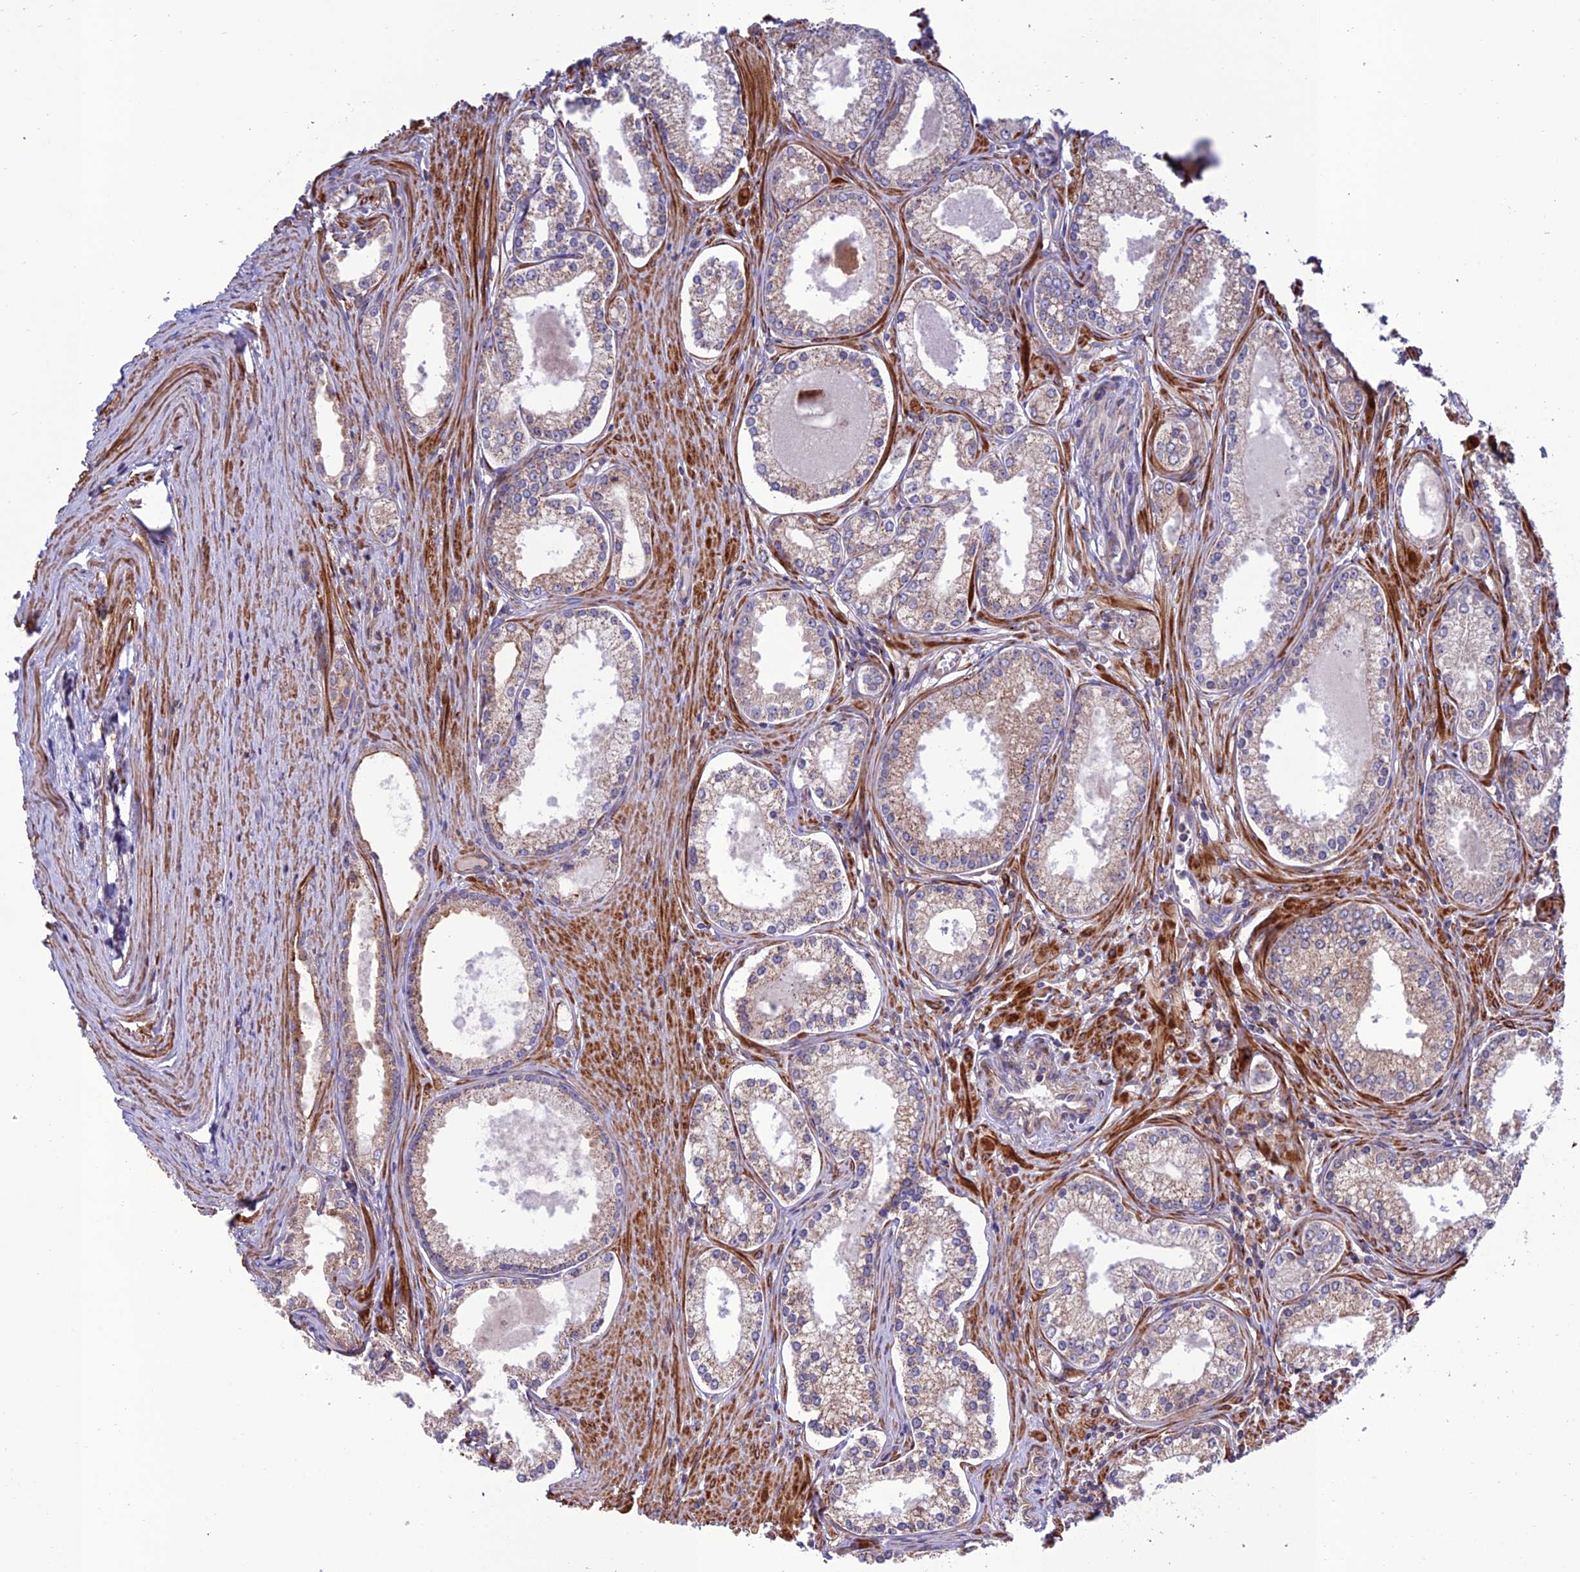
{"staining": {"intensity": "weak", "quantity": "<25%", "location": "cytoplasmic/membranous"}, "tissue": "prostate cancer", "cell_type": "Tumor cells", "image_type": "cancer", "snomed": [{"axis": "morphology", "description": "Adenocarcinoma, High grade"}, {"axis": "topography", "description": "Prostate"}], "caption": "A photomicrograph of prostate high-grade adenocarcinoma stained for a protein displays no brown staining in tumor cells.", "gene": "TNIP3", "patient": {"sex": "male", "age": 68}}